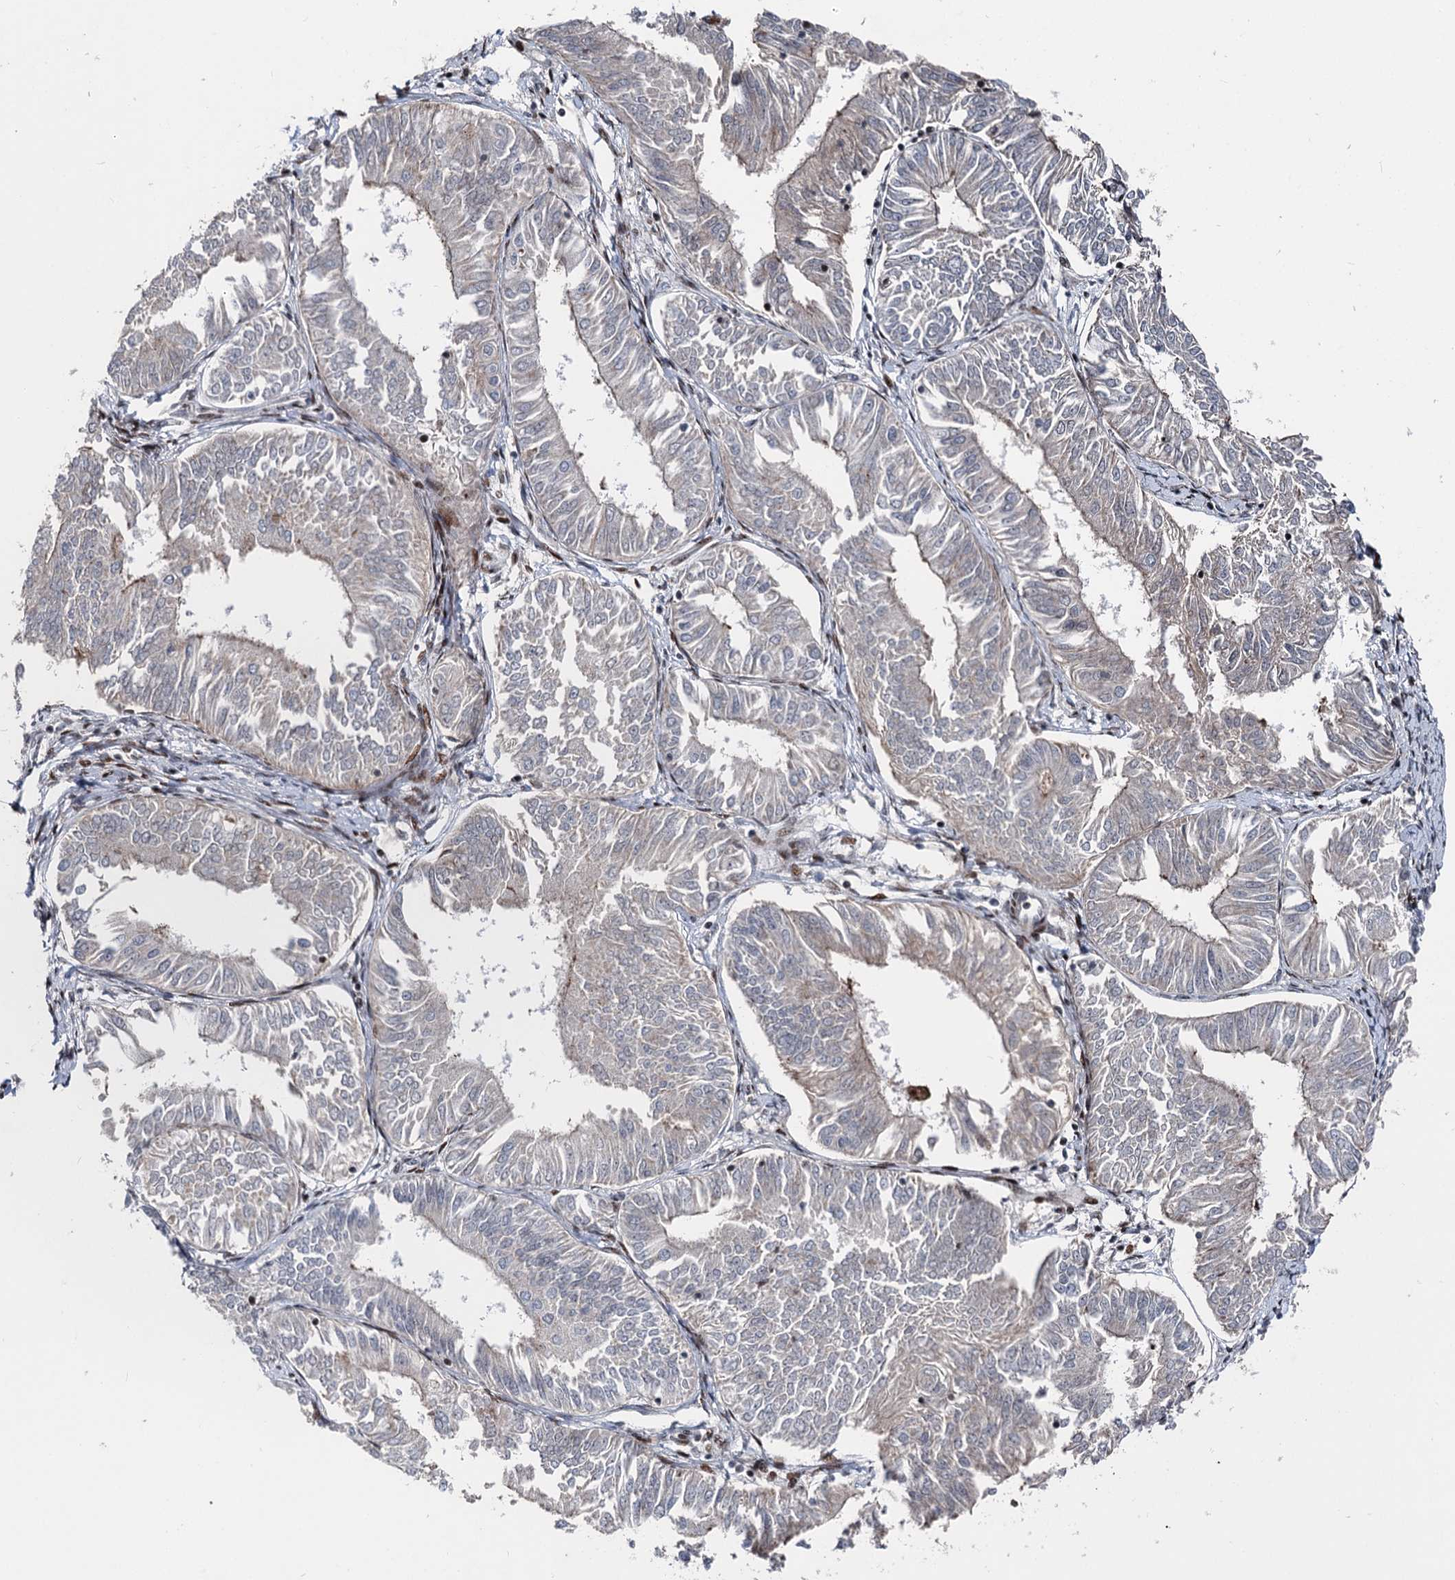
{"staining": {"intensity": "negative", "quantity": "none", "location": "none"}, "tissue": "endometrial cancer", "cell_type": "Tumor cells", "image_type": "cancer", "snomed": [{"axis": "morphology", "description": "Adenocarcinoma, NOS"}, {"axis": "topography", "description": "Endometrium"}], "caption": "There is no significant positivity in tumor cells of endometrial cancer. (DAB immunohistochemistry, high magnification).", "gene": "ITFG2", "patient": {"sex": "female", "age": 58}}